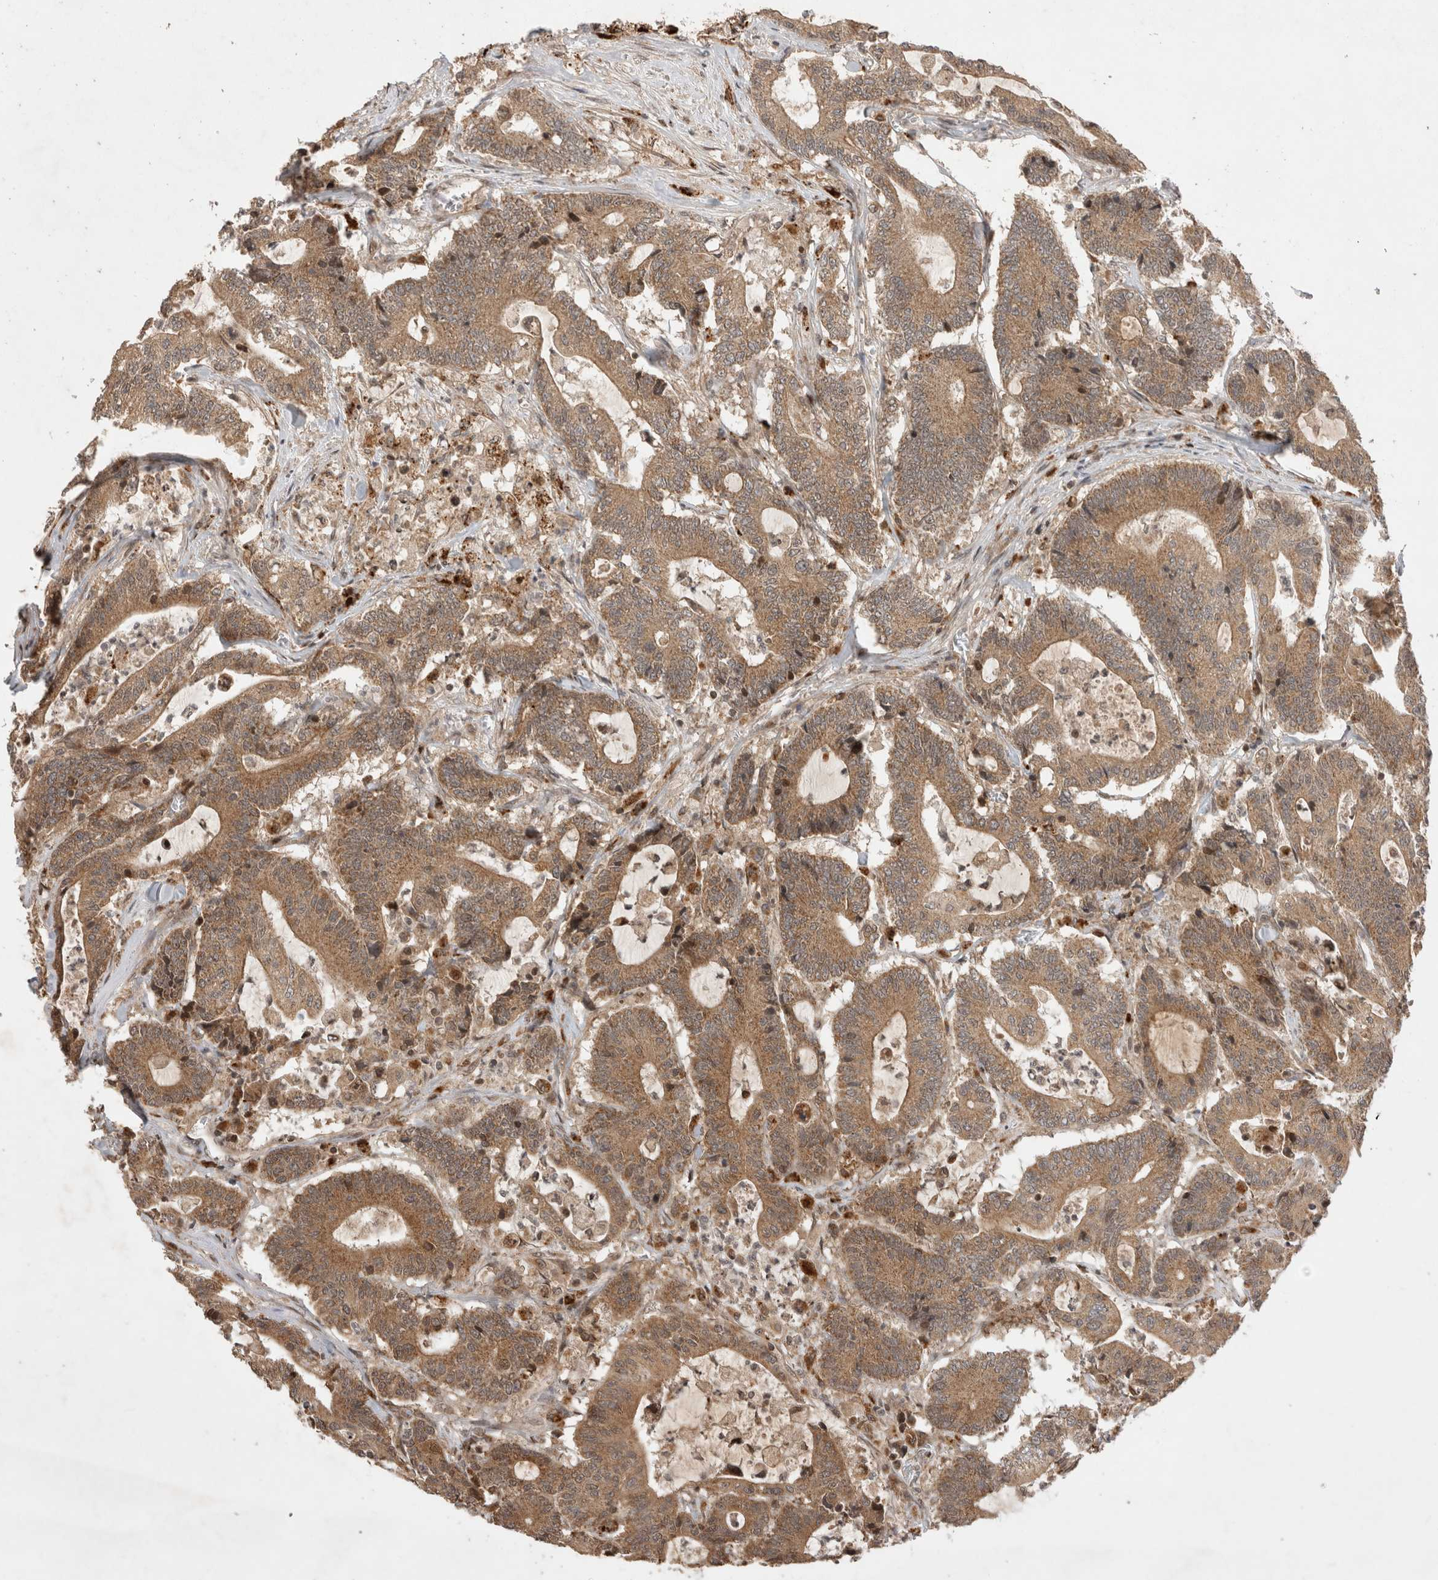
{"staining": {"intensity": "moderate", "quantity": ">75%", "location": "cytoplasmic/membranous"}, "tissue": "colorectal cancer", "cell_type": "Tumor cells", "image_type": "cancer", "snomed": [{"axis": "morphology", "description": "Adenocarcinoma, NOS"}, {"axis": "topography", "description": "Colon"}], "caption": "DAB (3,3'-diaminobenzidine) immunohistochemical staining of adenocarcinoma (colorectal) reveals moderate cytoplasmic/membranous protein staining in approximately >75% of tumor cells.", "gene": "FAM221A", "patient": {"sex": "female", "age": 84}}